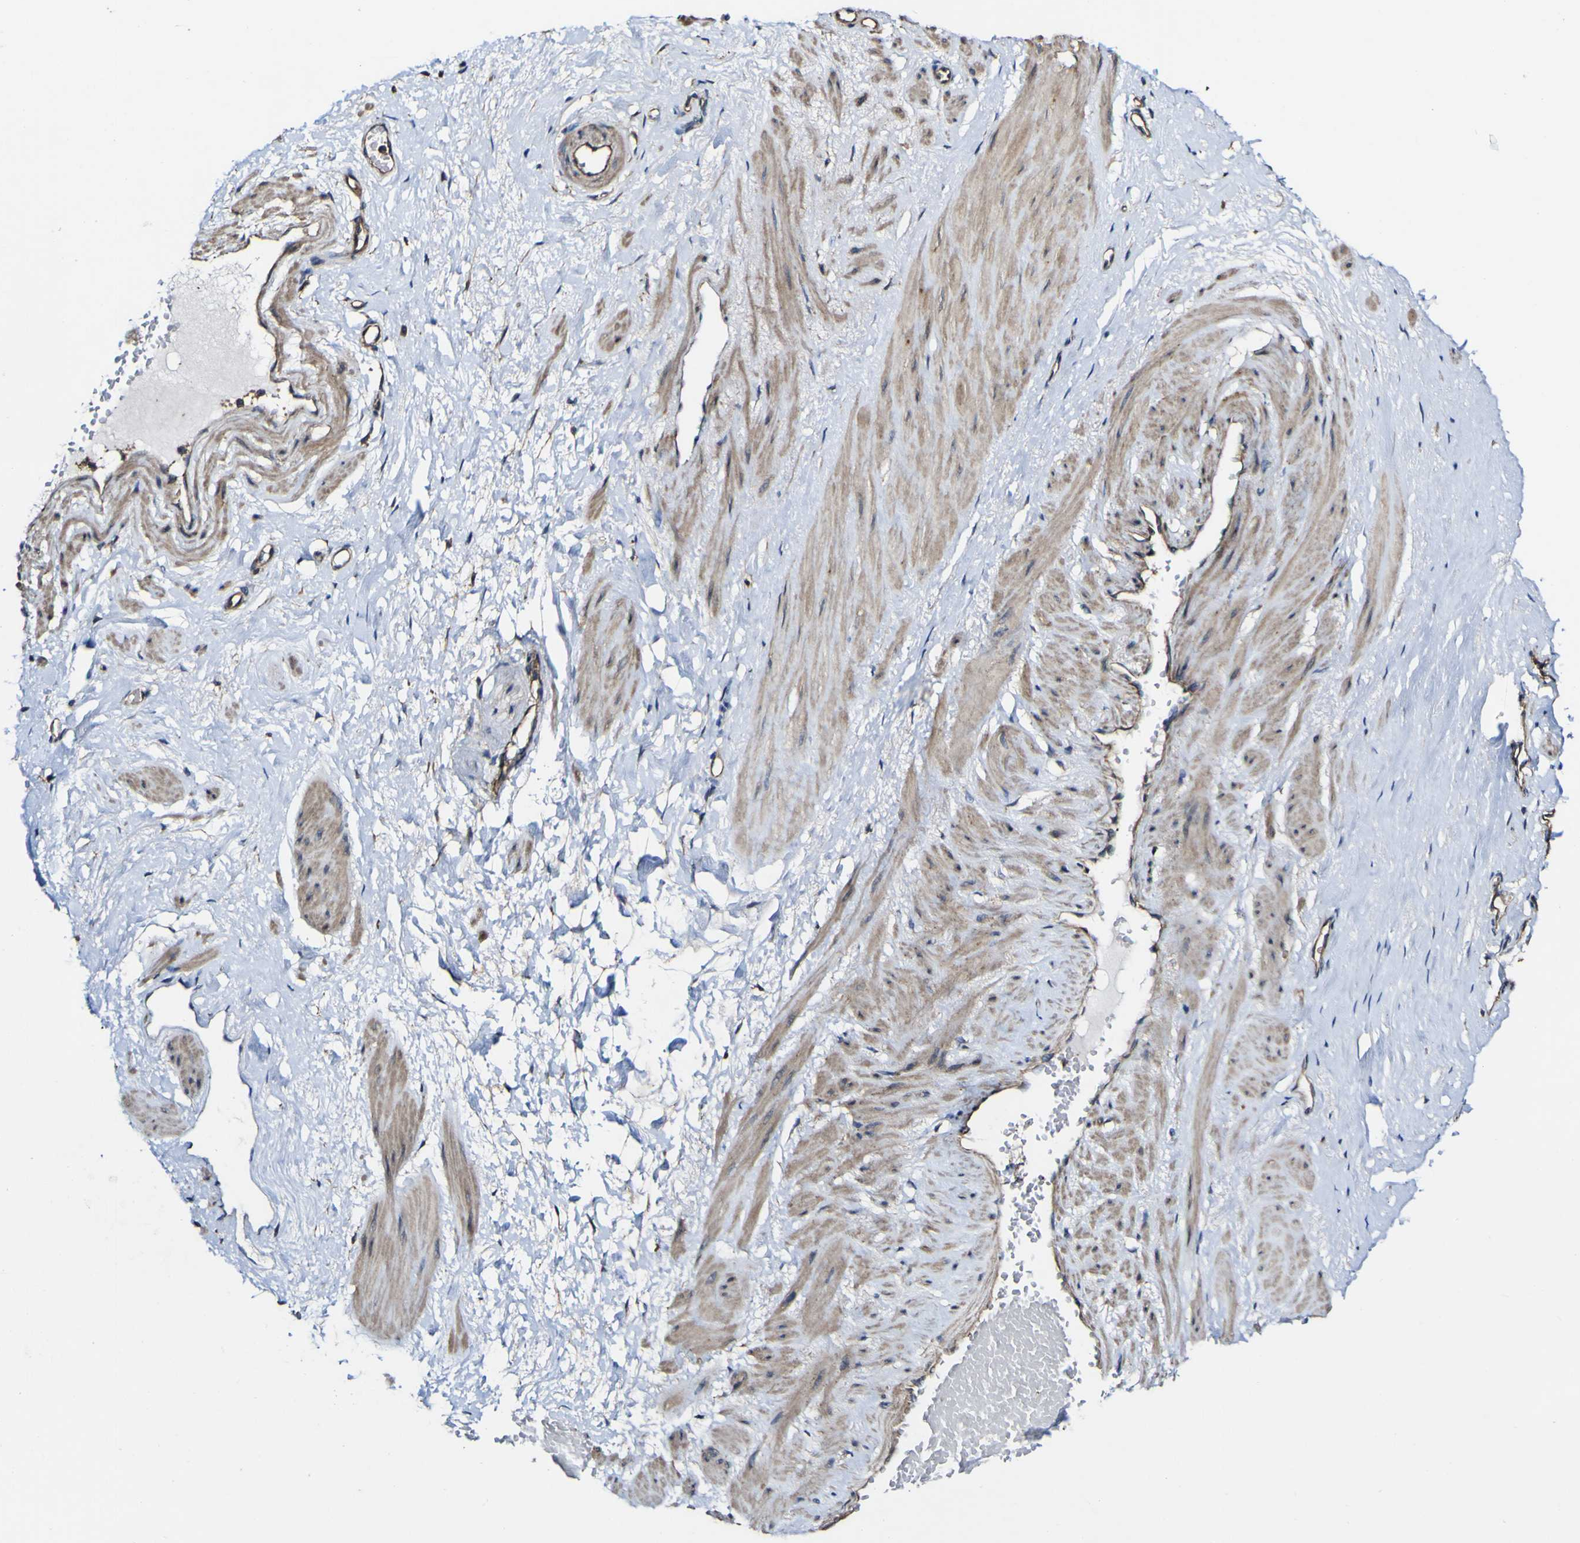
{"staining": {"intensity": "weak", "quantity": "25%-75%", "location": "cytoplasmic/membranous"}, "tissue": "soft tissue", "cell_type": "Fibroblasts", "image_type": "normal", "snomed": [{"axis": "morphology", "description": "Normal tissue, NOS"}, {"axis": "topography", "description": "Soft tissue"}, {"axis": "topography", "description": "Vascular tissue"}], "caption": "This image shows IHC staining of benign soft tissue, with low weak cytoplasmic/membranous positivity in approximately 25%-75% of fibroblasts.", "gene": "NAALADL2", "patient": {"sex": "female", "age": 35}}